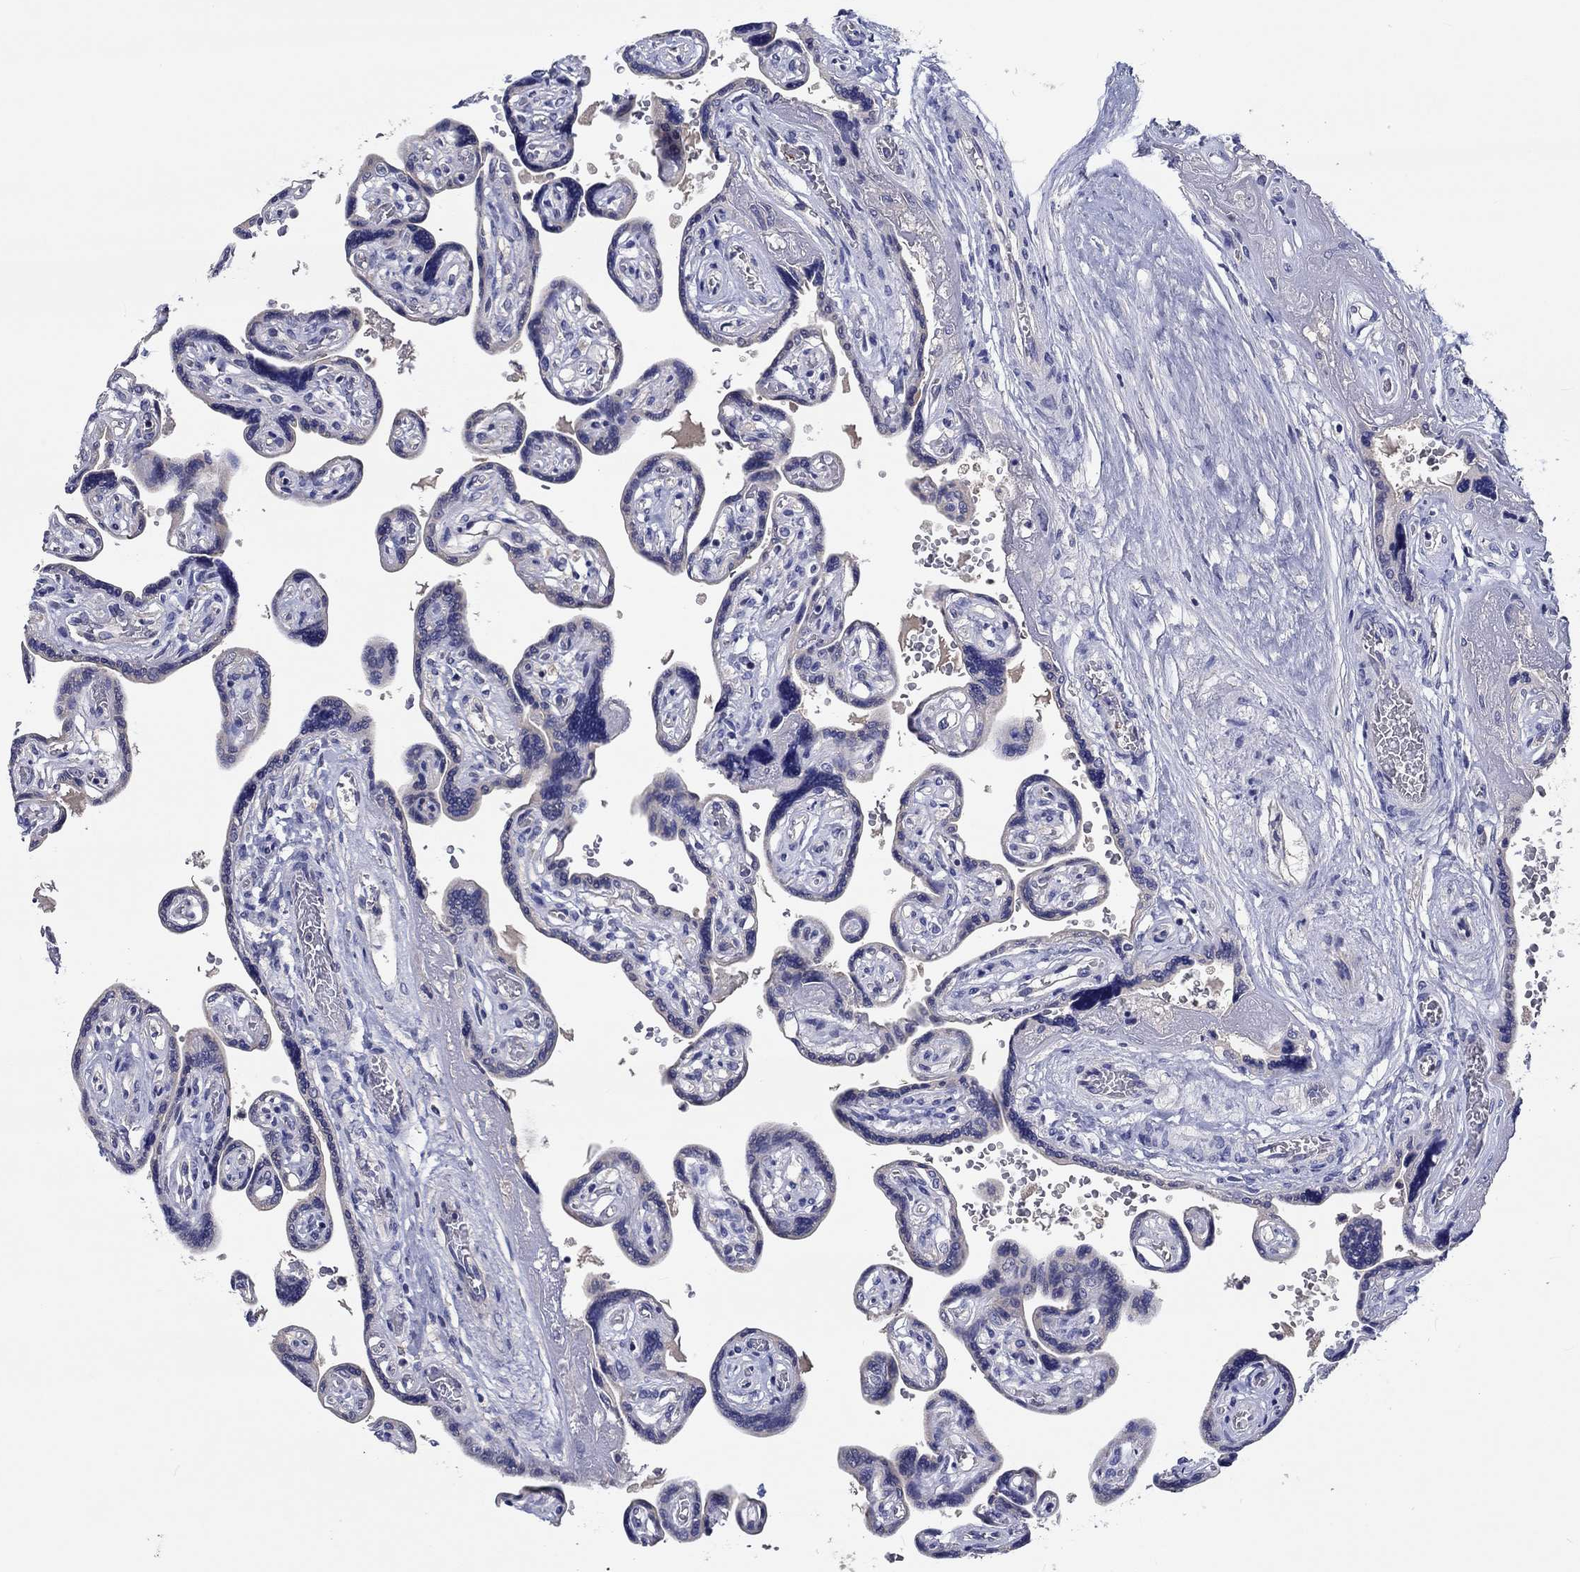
{"staining": {"intensity": "negative", "quantity": "none", "location": "none"}, "tissue": "placenta", "cell_type": "Decidual cells", "image_type": "normal", "snomed": [{"axis": "morphology", "description": "Normal tissue, NOS"}, {"axis": "topography", "description": "Placenta"}], "caption": "IHC micrograph of unremarkable placenta: placenta stained with DAB (3,3'-diaminobenzidine) reveals no significant protein staining in decidual cells.", "gene": "CHIT1", "patient": {"sex": "female", "age": 32}}